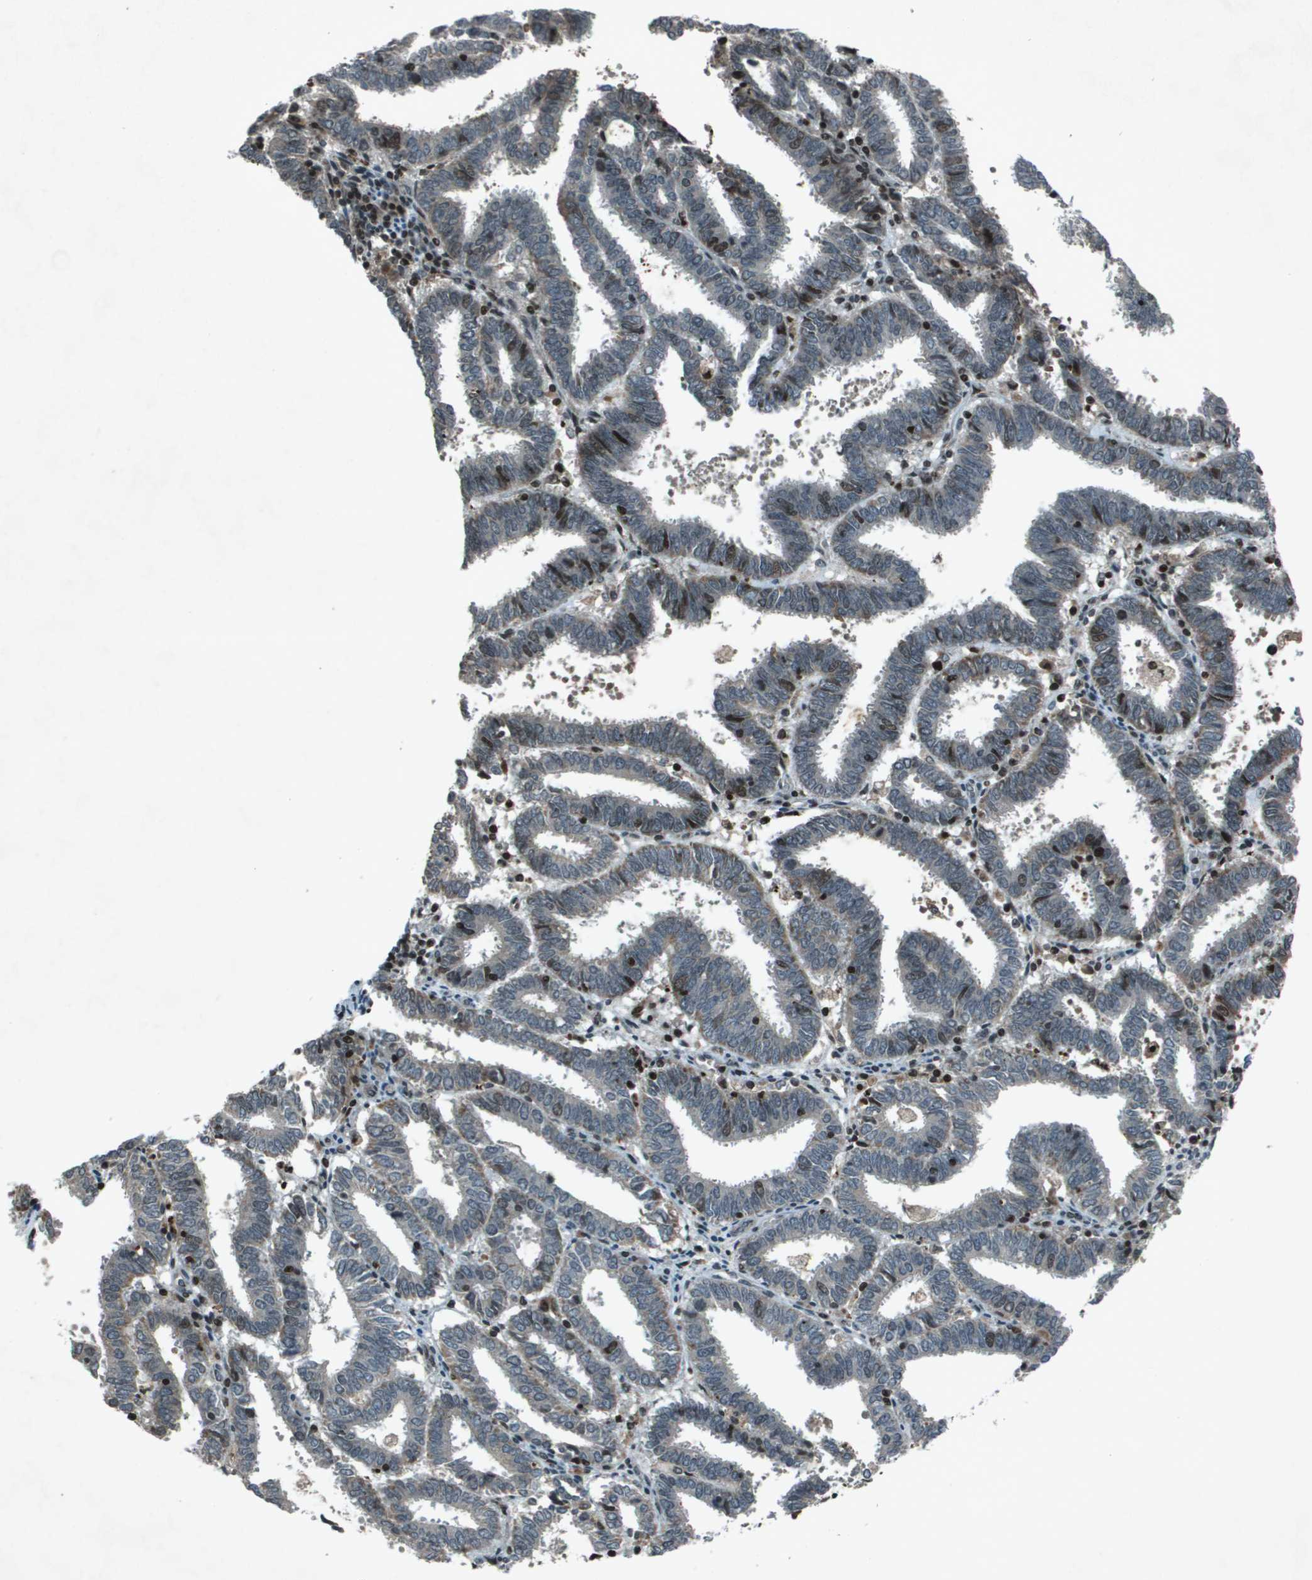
{"staining": {"intensity": "weak", "quantity": "<25%", "location": "cytoplasmic/membranous"}, "tissue": "endometrial cancer", "cell_type": "Tumor cells", "image_type": "cancer", "snomed": [{"axis": "morphology", "description": "Adenocarcinoma, NOS"}, {"axis": "topography", "description": "Uterus"}], "caption": "Tumor cells are negative for brown protein staining in endometrial cancer.", "gene": "CXCL12", "patient": {"sex": "female", "age": 83}}